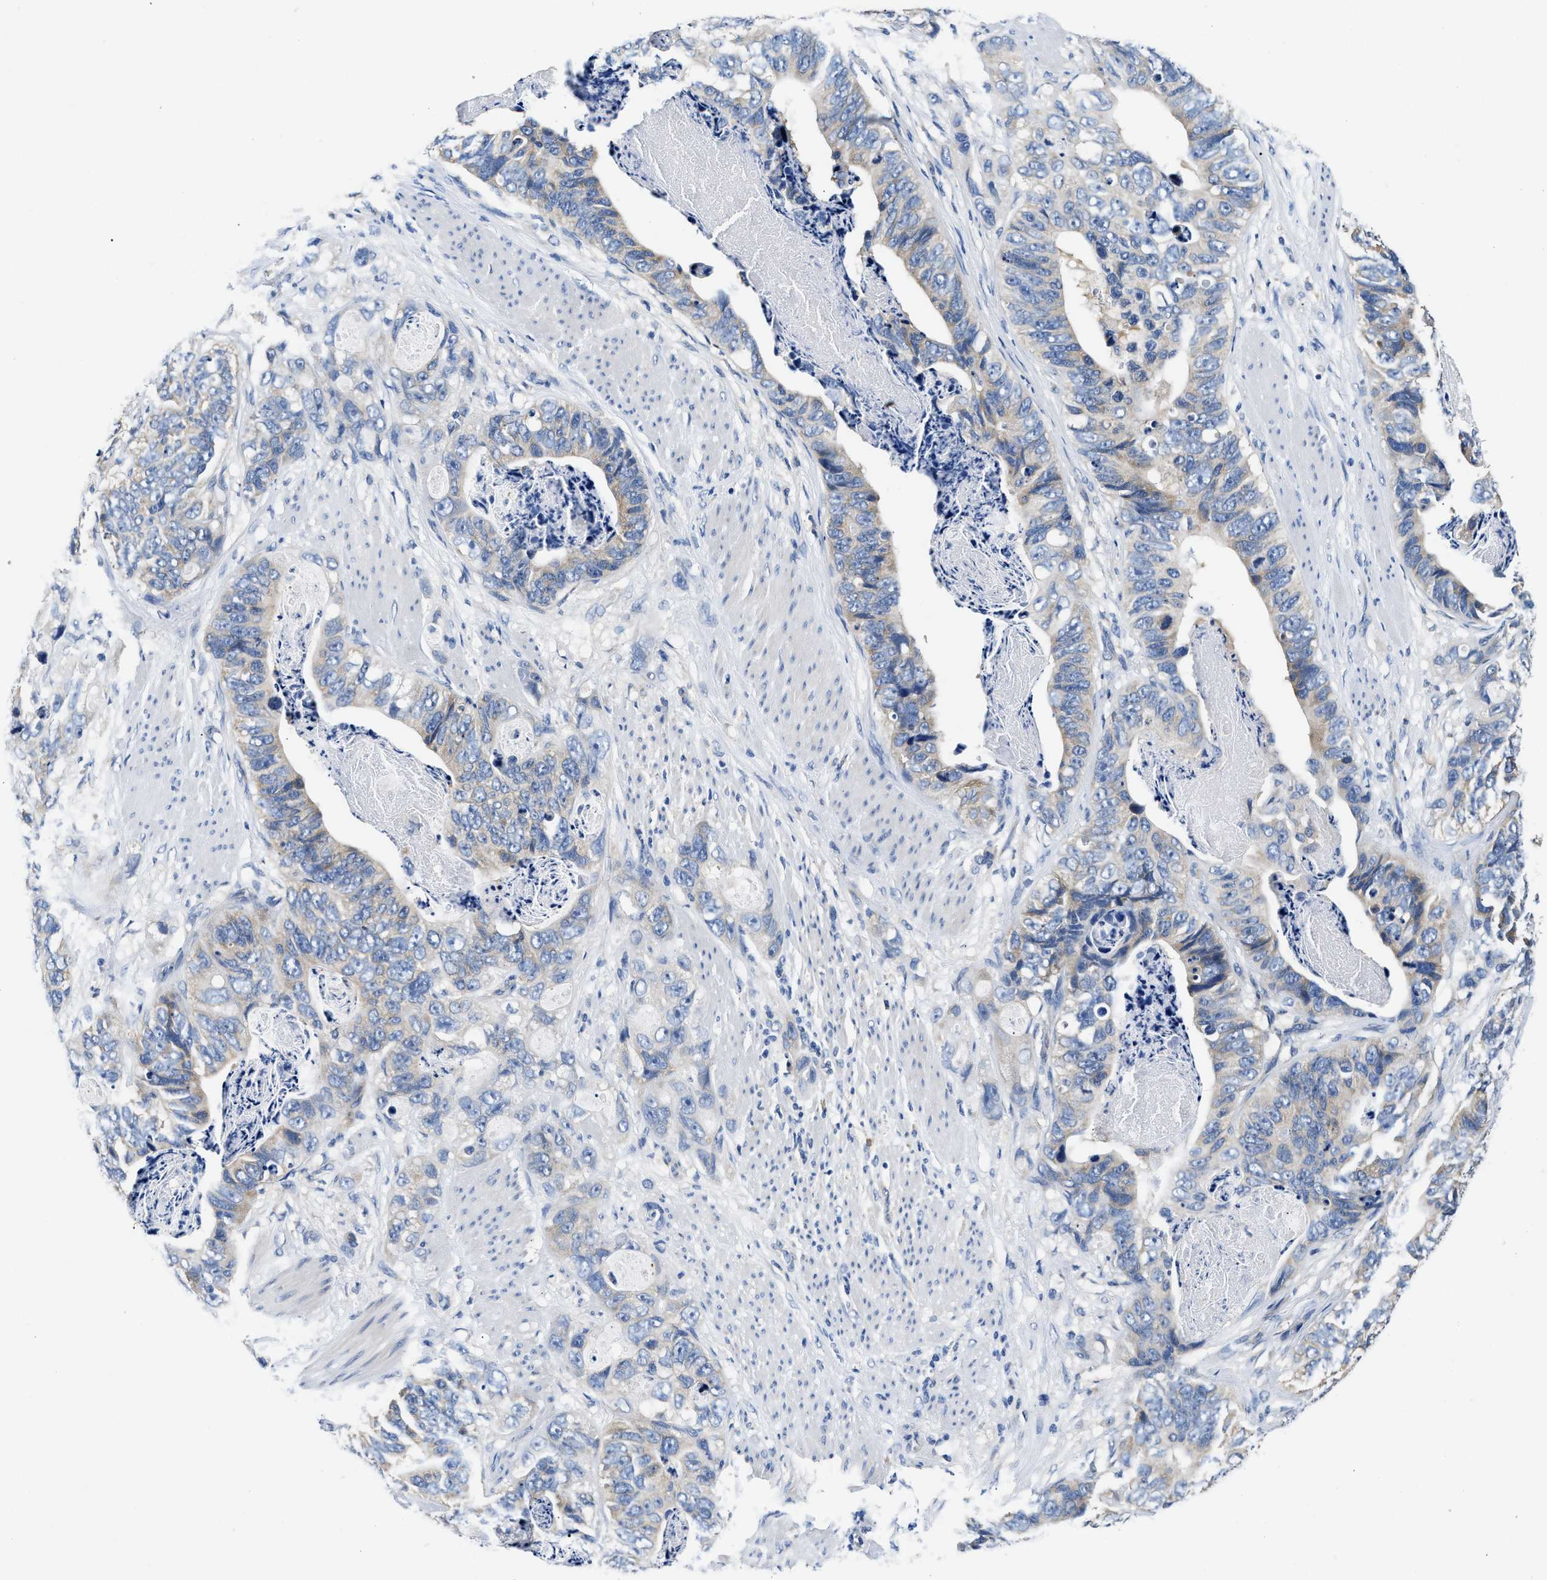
{"staining": {"intensity": "weak", "quantity": "<25%", "location": "cytoplasmic/membranous"}, "tissue": "stomach cancer", "cell_type": "Tumor cells", "image_type": "cancer", "snomed": [{"axis": "morphology", "description": "Adenocarcinoma, NOS"}, {"axis": "topography", "description": "Stomach"}], "caption": "An IHC histopathology image of stomach adenocarcinoma is shown. There is no staining in tumor cells of stomach adenocarcinoma.", "gene": "FAM185A", "patient": {"sex": "female", "age": 89}}